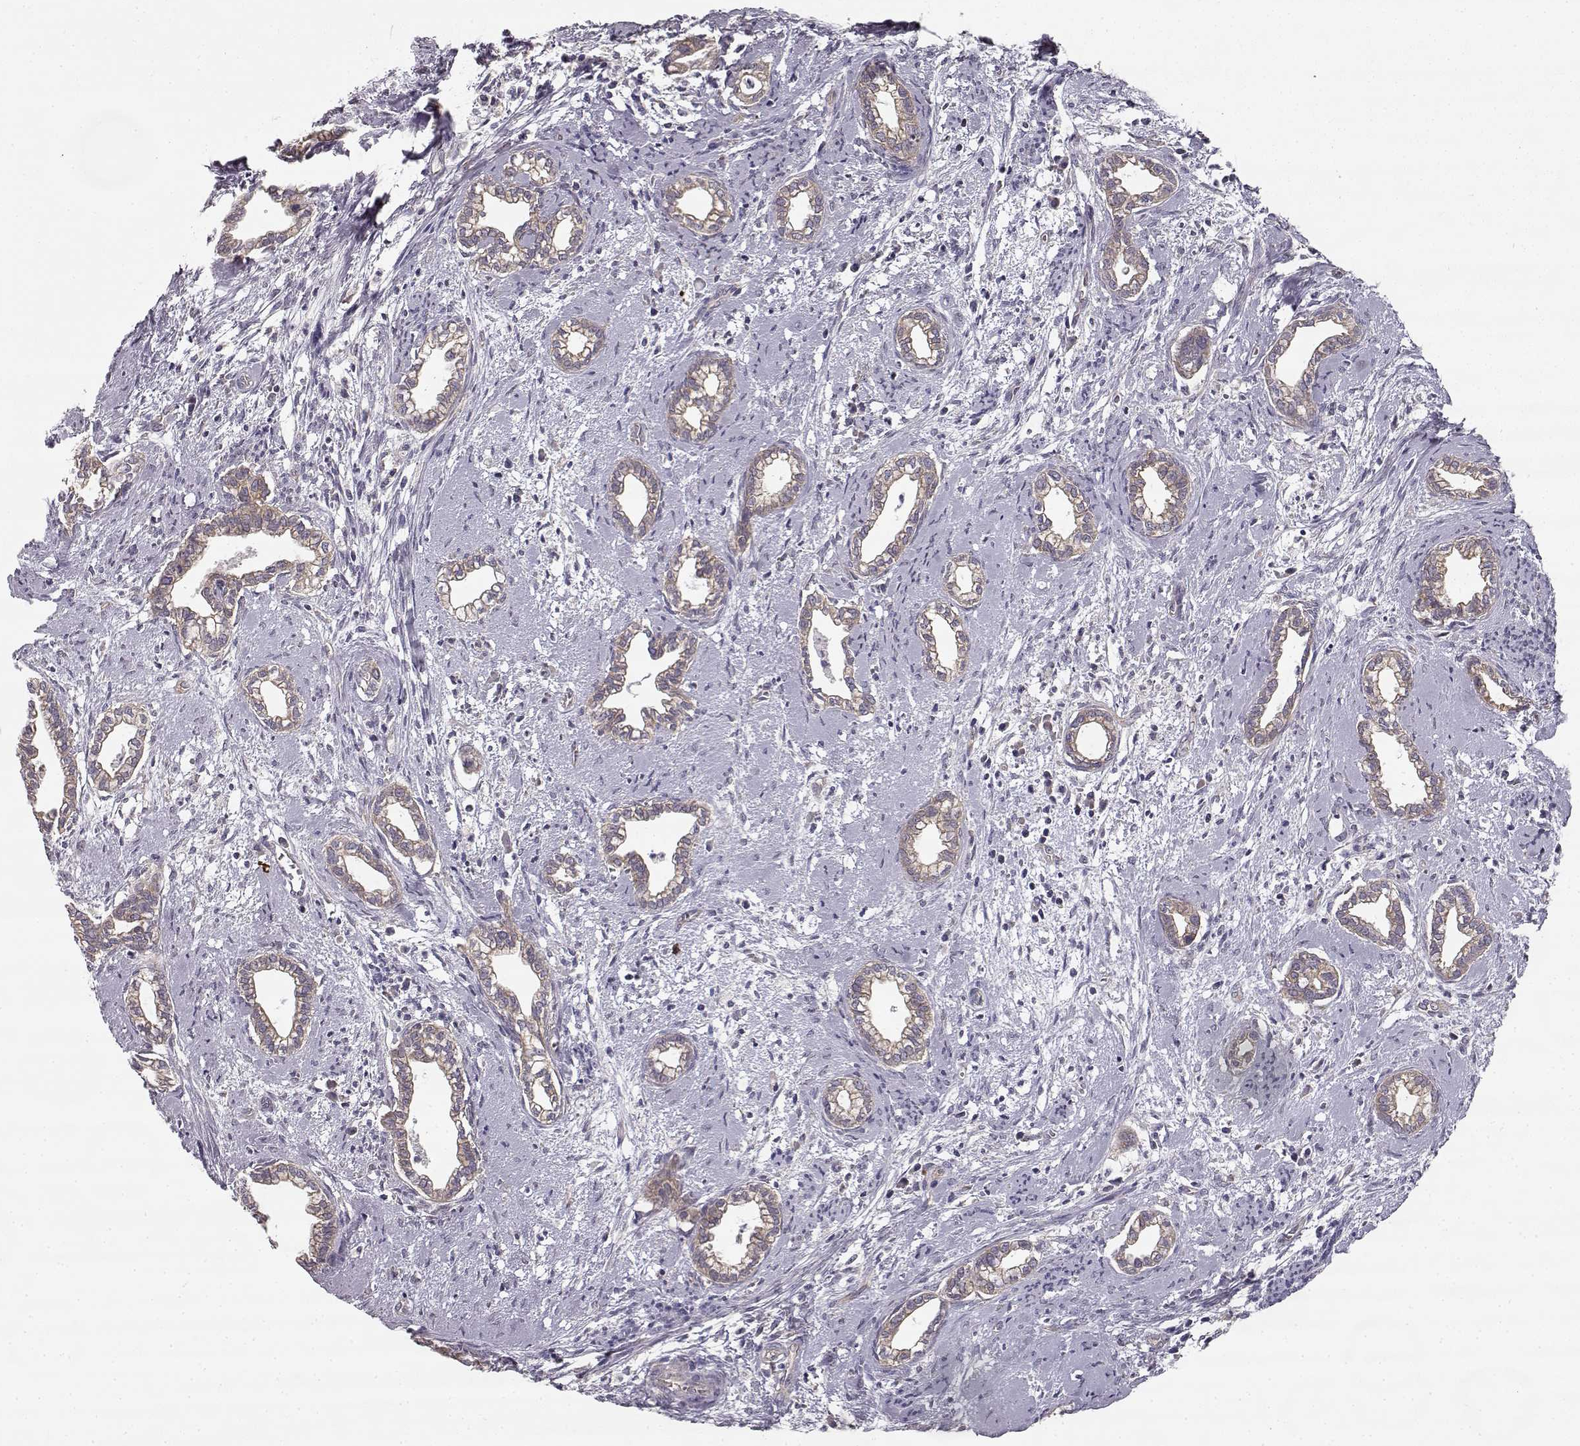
{"staining": {"intensity": "moderate", "quantity": ">75%", "location": "cytoplasmic/membranous"}, "tissue": "cervical cancer", "cell_type": "Tumor cells", "image_type": "cancer", "snomed": [{"axis": "morphology", "description": "Adenocarcinoma, NOS"}, {"axis": "topography", "description": "Cervix"}], "caption": "Protein expression analysis of human adenocarcinoma (cervical) reveals moderate cytoplasmic/membranous expression in approximately >75% of tumor cells. (DAB IHC, brown staining for protein, blue staining for nuclei).", "gene": "ERBB3", "patient": {"sex": "female", "age": 62}}